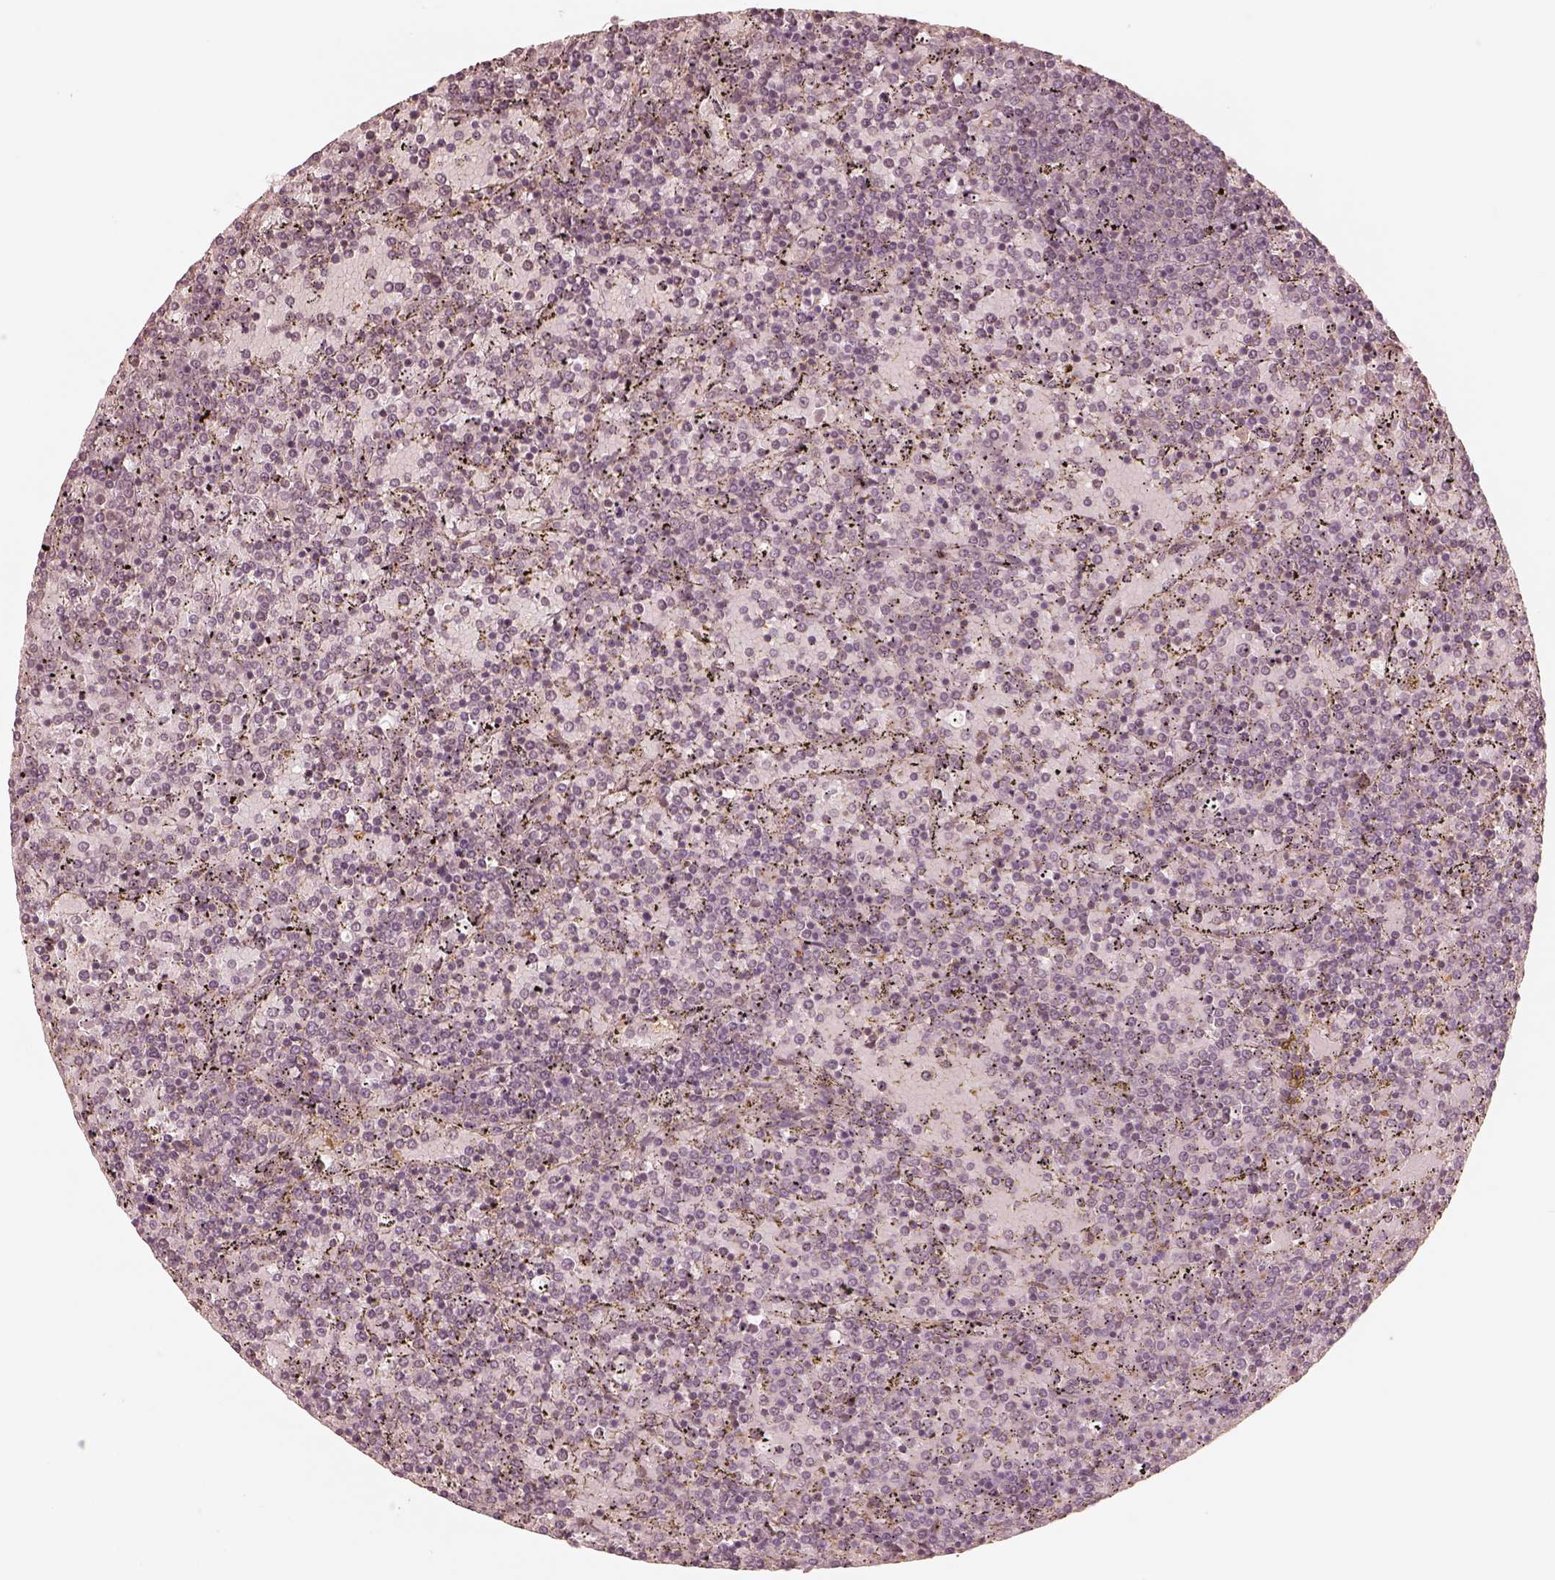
{"staining": {"intensity": "negative", "quantity": "none", "location": "none"}, "tissue": "lymphoma", "cell_type": "Tumor cells", "image_type": "cancer", "snomed": [{"axis": "morphology", "description": "Malignant lymphoma, non-Hodgkin's type, Low grade"}, {"axis": "topography", "description": "Spleen"}], "caption": "Immunohistochemical staining of human low-grade malignant lymphoma, non-Hodgkin's type reveals no significant positivity in tumor cells.", "gene": "KIF5C", "patient": {"sex": "female", "age": 77}}